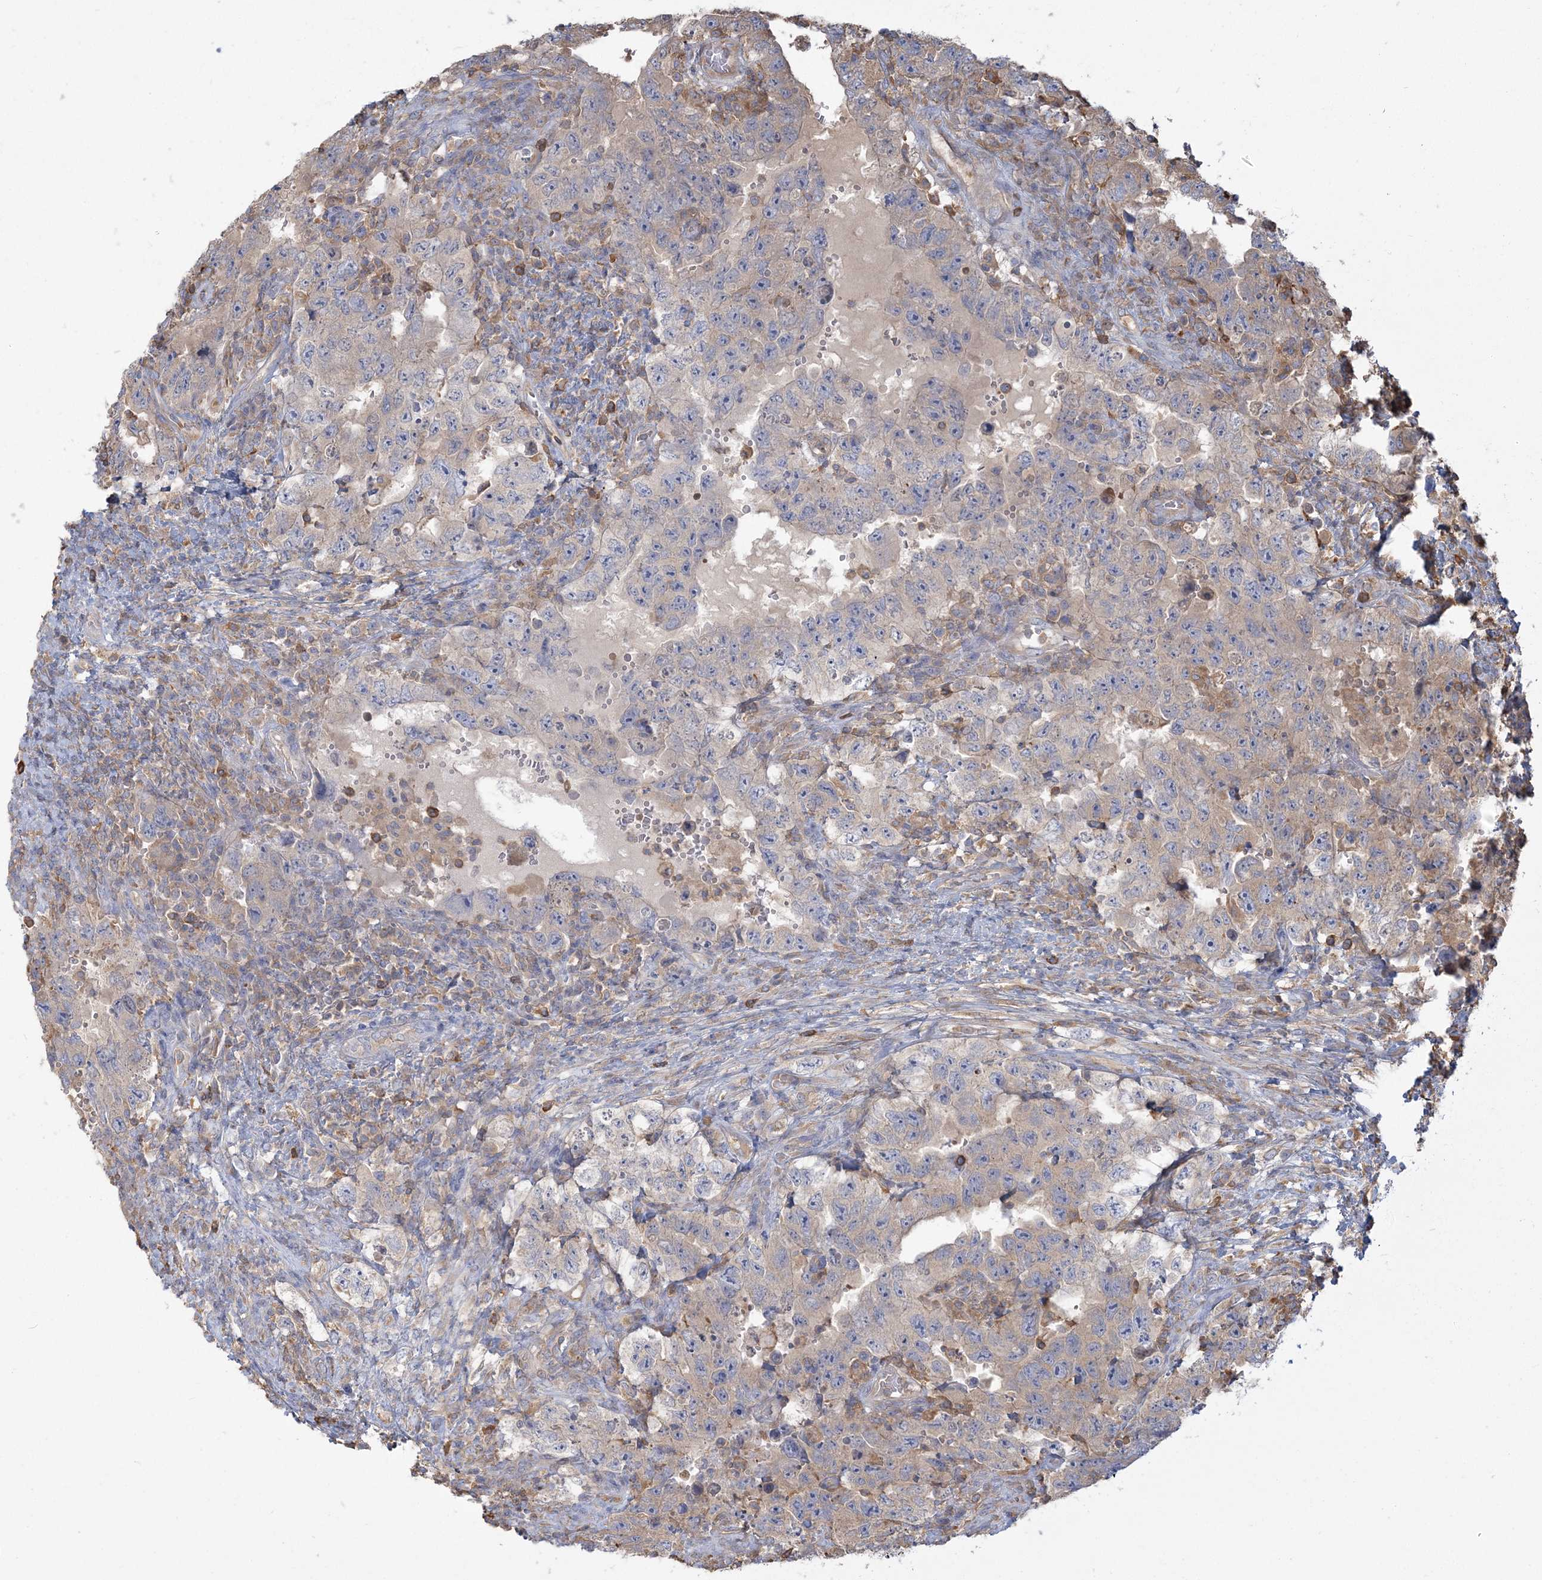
{"staining": {"intensity": "negative", "quantity": "none", "location": "none"}, "tissue": "testis cancer", "cell_type": "Tumor cells", "image_type": "cancer", "snomed": [{"axis": "morphology", "description": "Carcinoma, Embryonal, NOS"}, {"axis": "topography", "description": "Testis"}], "caption": "Immunohistochemical staining of human embryonal carcinoma (testis) reveals no significant staining in tumor cells. Brightfield microscopy of IHC stained with DAB (brown) and hematoxylin (blue), captured at high magnification.", "gene": "ANKS1A", "patient": {"sex": "male", "age": 26}}